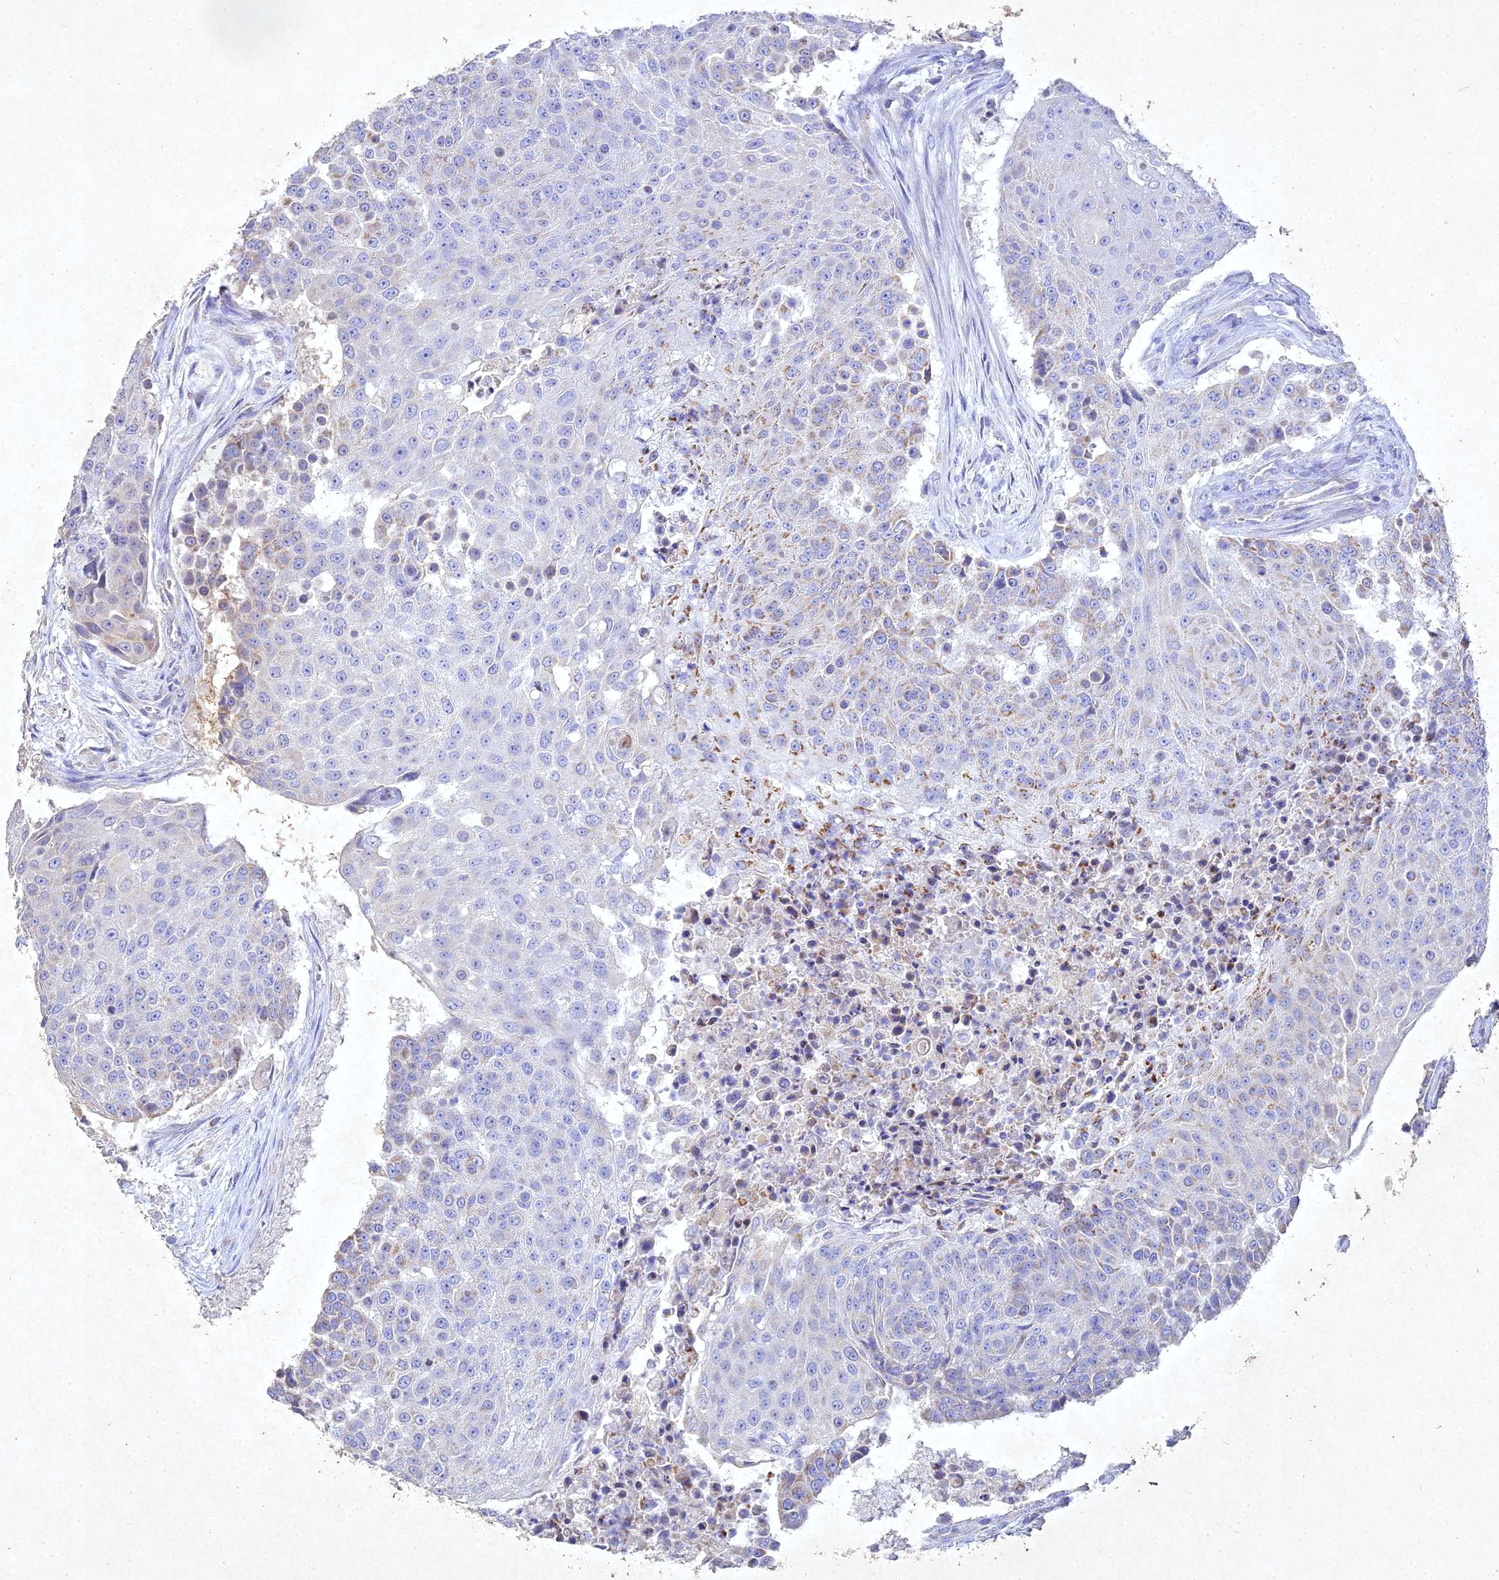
{"staining": {"intensity": "weak", "quantity": "<25%", "location": "cytoplasmic/membranous"}, "tissue": "urothelial cancer", "cell_type": "Tumor cells", "image_type": "cancer", "snomed": [{"axis": "morphology", "description": "Urothelial carcinoma, High grade"}, {"axis": "topography", "description": "Urinary bladder"}], "caption": "This micrograph is of urothelial cancer stained with immunohistochemistry (IHC) to label a protein in brown with the nuclei are counter-stained blue. There is no staining in tumor cells.", "gene": "NDUFV1", "patient": {"sex": "female", "age": 63}}